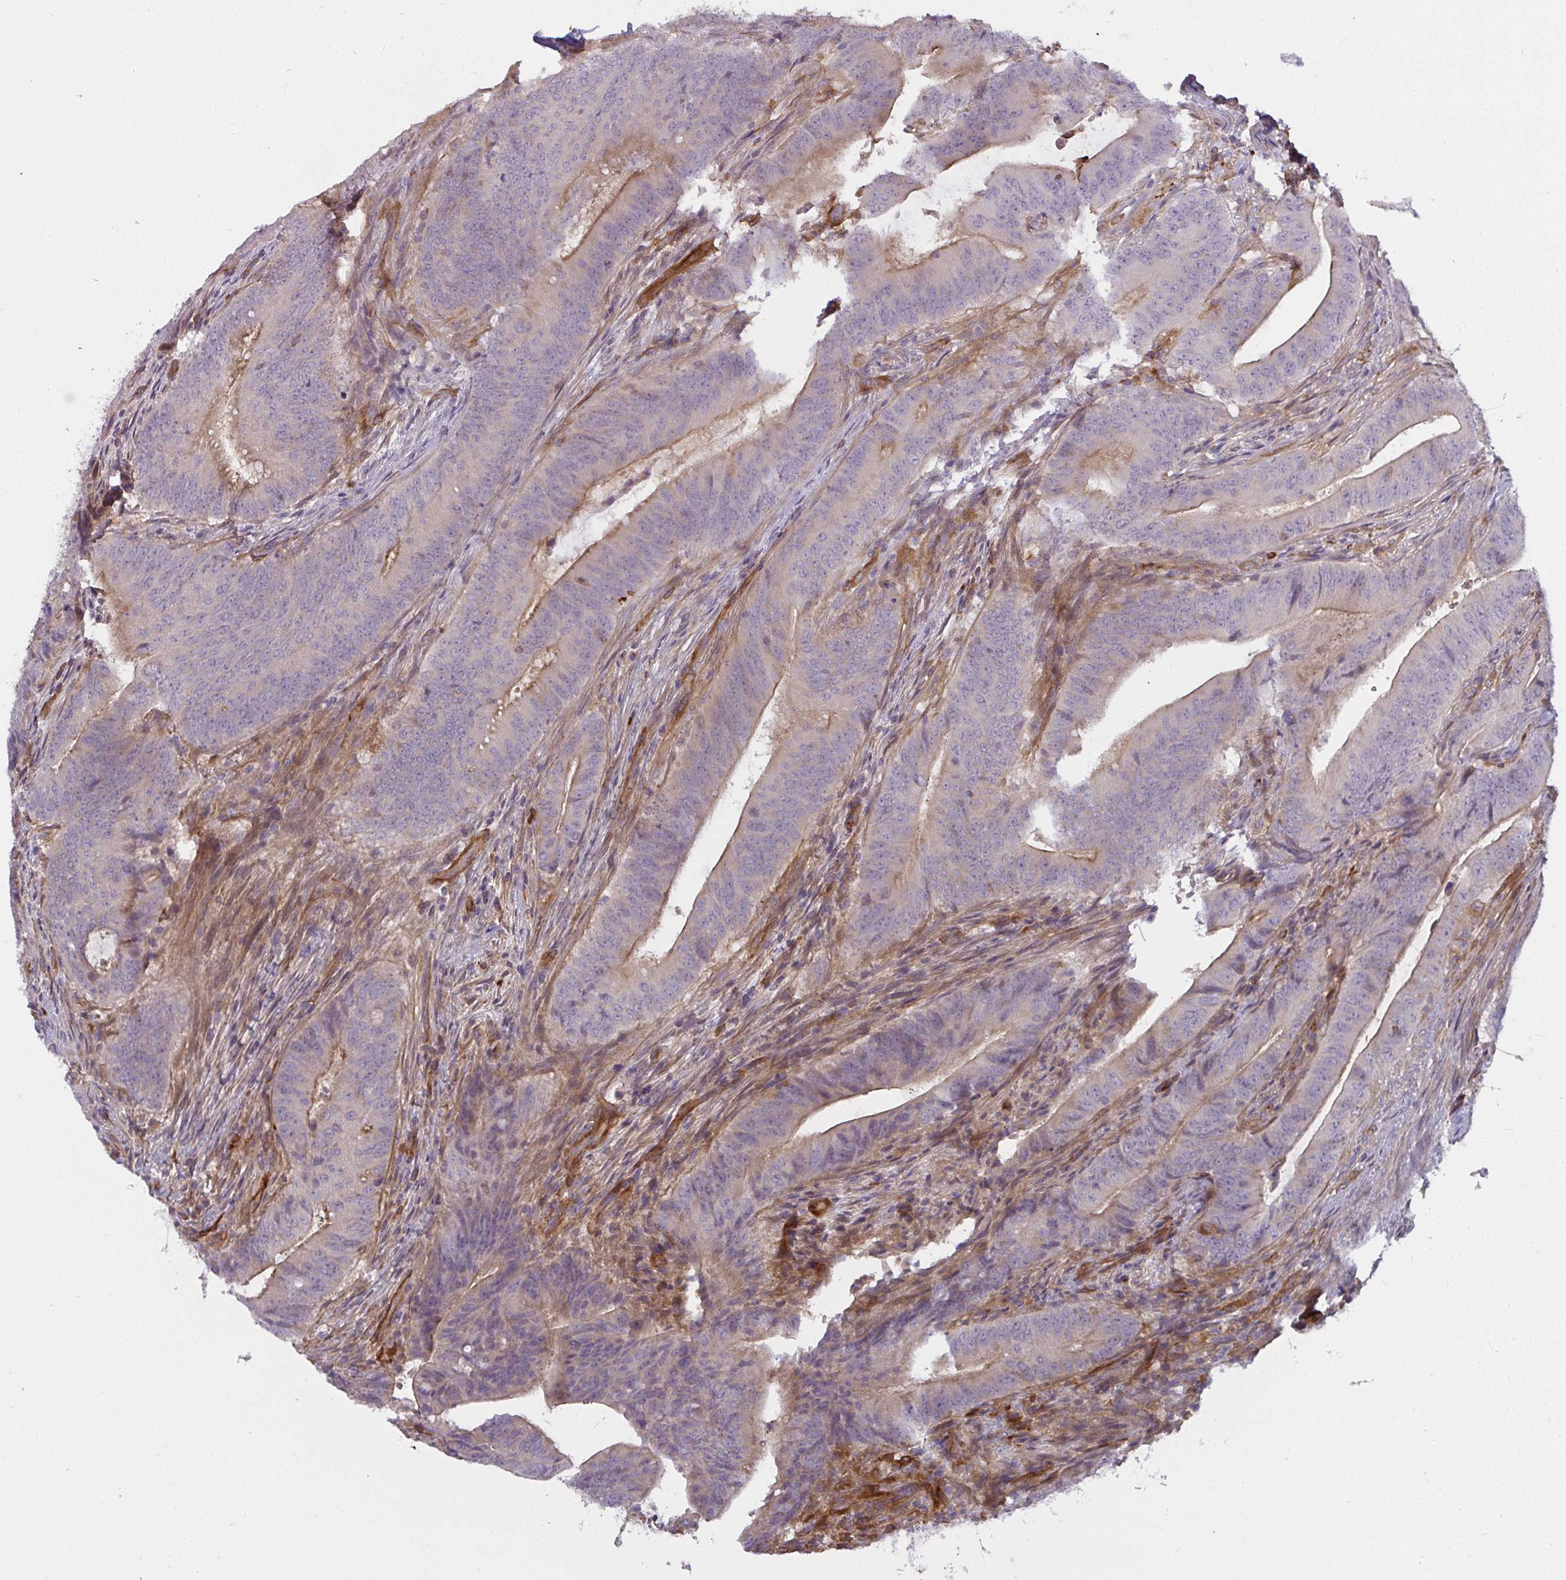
{"staining": {"intensity": "weak", "quantity": "25%-75%", "location": "cytoplasmic/membranous"}, "tissue": "colorectal cancer", "cell_type": "Tumor cells", "image_type": "cancer", "snomed": [{"axis": "morphology", "description": "Adenocarcinoma, NOS"}, {"axis": "topography", "description": "Colon"}], "caption": "Brown immunohistochemical staining in colorectal cancer shows weak cytoplasmic/membranous positivity in about 25%-75% of tumor cells.", "gene": "IFIT3", "patient": {"sex": "female", "age": 43}}